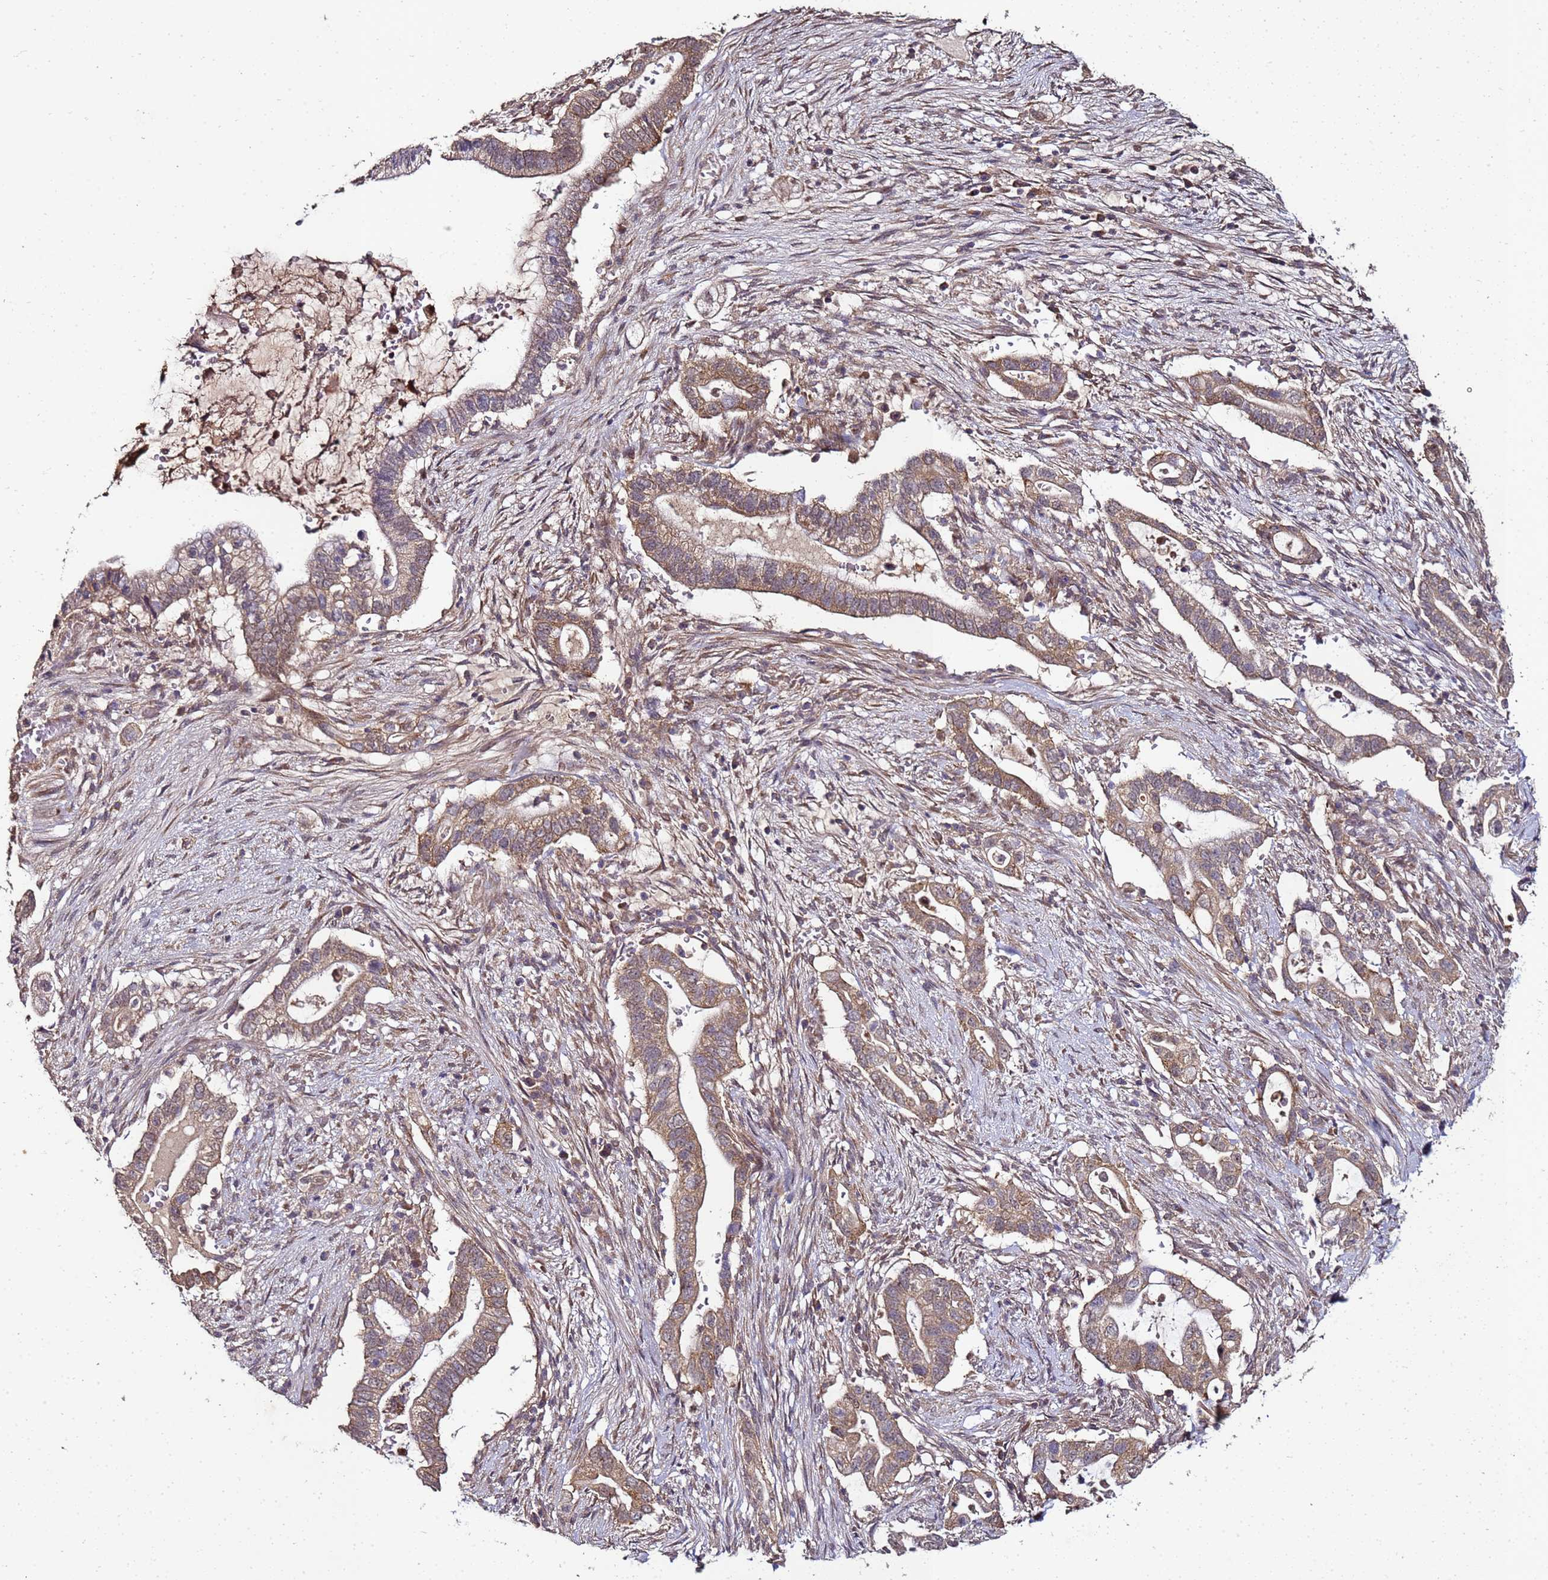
{"staining": {"intensity": "moderate", "quantity": ">75%", "location": "cytoplasmic/membranous"}, "tissue": "pancreatic cancer", "cell_type": "Tumor cells", "image_type": "cancer", "snomed": [{"axis": "morphology", "description": "Adenocarcinoma, NOS"}, {"axis": "topography", "description": "Pancreas"}], "caption": "Immunohistochemical staining of pancreatic adenocarcinoma demonstrates moderate cytoplasmic/membranous protein staining in approximately >75% of tumor cells.", "gene": "ANKRD17", "patient": {"sex": "female", "age": 72}}